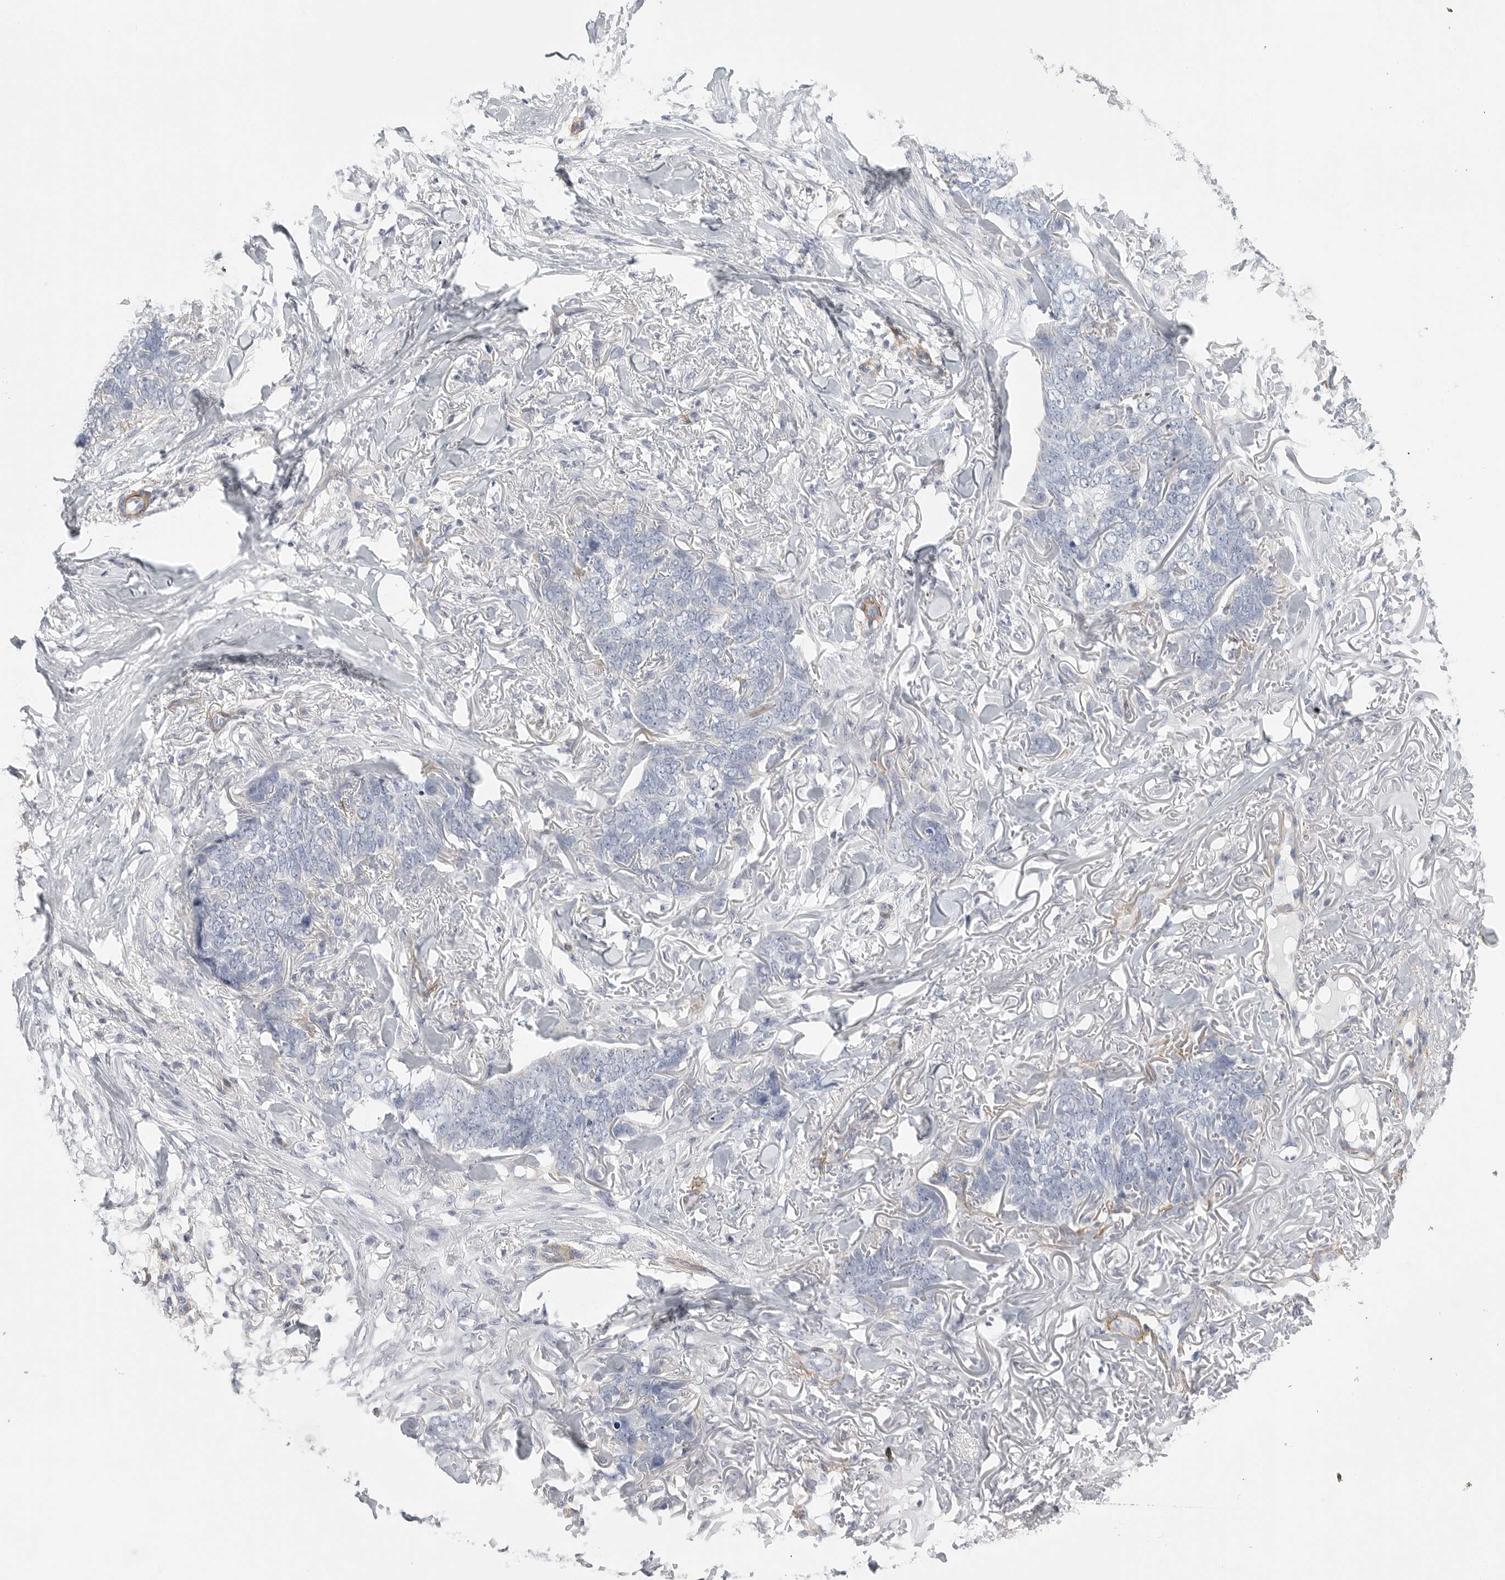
{"staining": {"intensity": "negative", "quantity": "none", "location": "none"}, "tissue": "skin cancer", "cell_type": "Tumor cells", "image_type": "cancer", "snomed": [{"axis": "morphology", "description": "Normal tissue, NOS"}, {"axis": "morphology", "description": "Basal cell carcinoma"}, {"axis": "topography", "description": "Skin"}], "caption": "Tumor cells show no significant protein staining in skin basal cell carcinoma.", "gene": "TNR", "patient": {"sex": "male", "age": 77}}